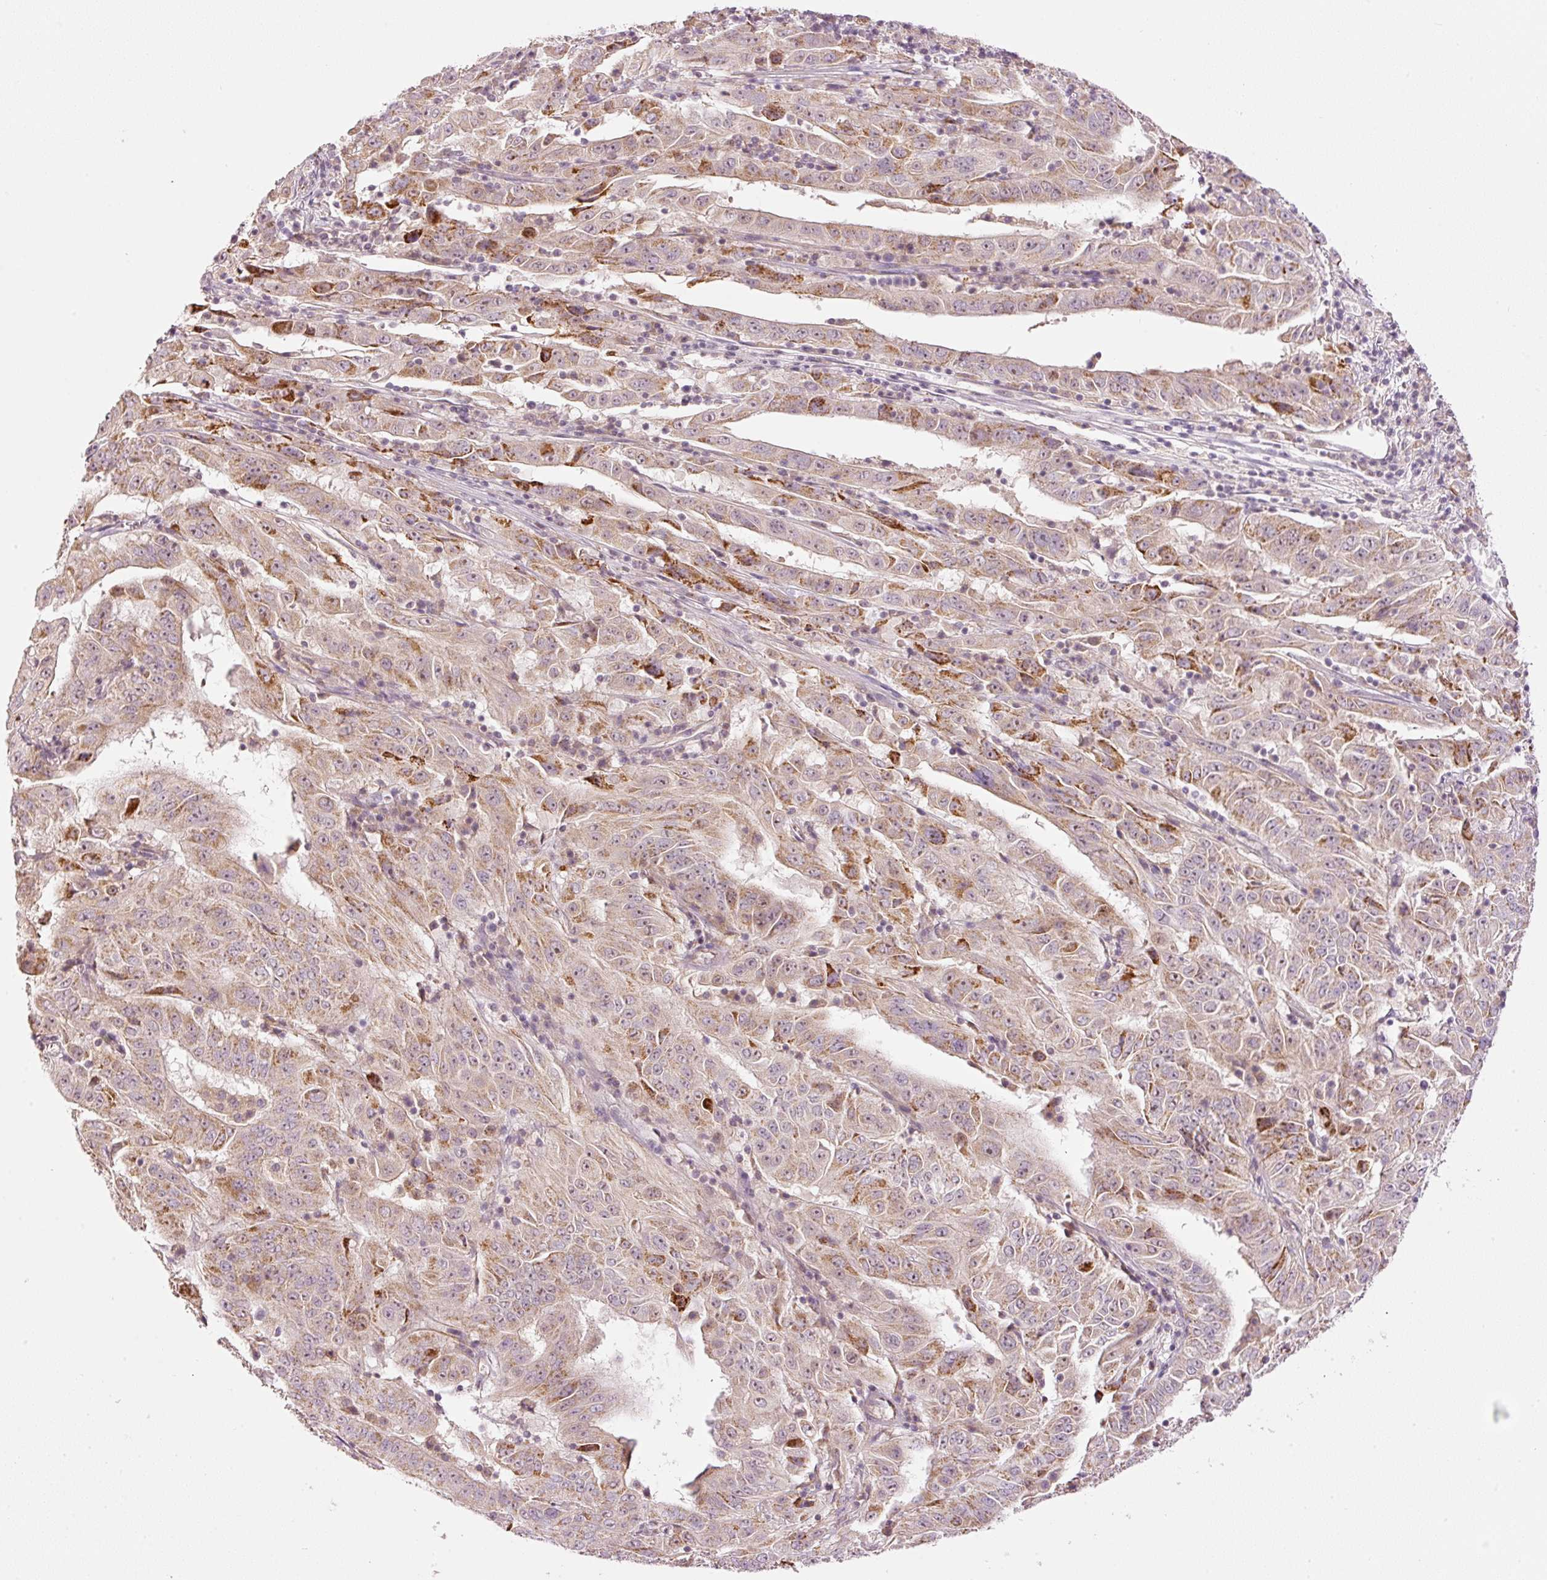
{"staining": {"intensity": "moderate", "quantity": "<25%", "location": "cytoplasmic/membranous"}, "tissue": "pancreatic cancer", "cell_type": "Tumor cells", "image_type": "cancer", "snomed": [{"axis": "morphology", "description": "Adenocarcinoma, NOS"}, {"axis": "topography", "description": "Pancreas"}], "caption": "Moderate cytoplasmic/membranous expression is seen in approximately <25% of tumor cells in adenocarcinoma (pancreatic). The staining was performed using DAB (3,3'-diaminobenzidine) to visualize the protein expression in brown, while the nuclei were stained in blue with hematoxylin (Magnification: 20x).", "gene": "CDC20B", "patient": {"sex": "male", "age": 63}}